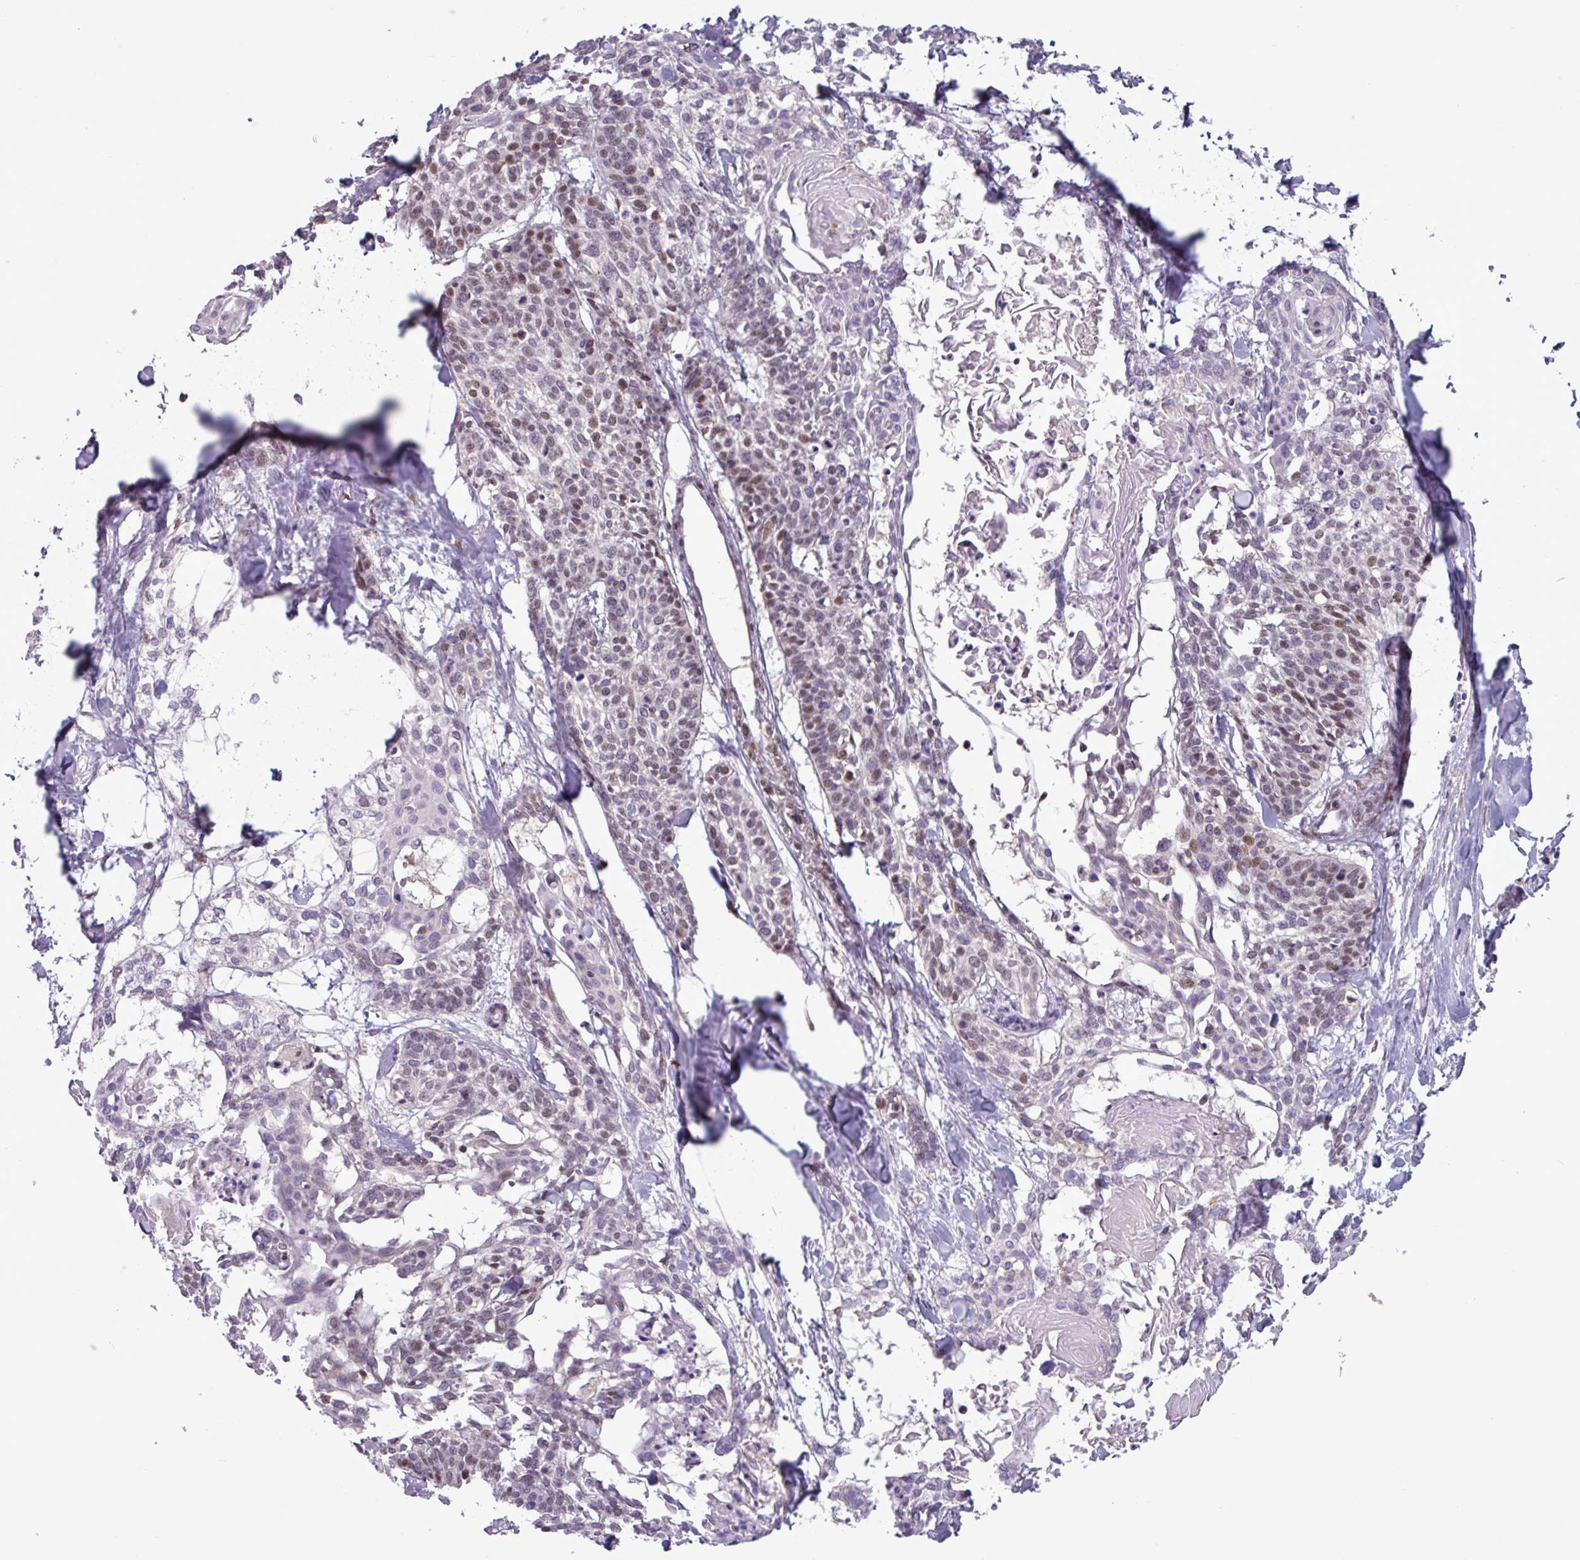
{"staining": {"intensity": "moderate", "quantity": "25%-75%", "location": "nuclear"}, "tissue": "cervical cancer", "cell_type": "Tumor cells", "image_type": "cancer", "snomed": [{"axis": "morphology", "description": "Squamous cell carcinoma, NOS"}, {"axis": "topography", "description": "Cervix"}], "caption": "Cervical cancer (squamous cell carcinoma) stained with DAB (3,3'-diaminobenzidine) immunohistochemistry (IHC) reveals medium levels of moderate nuclear positivity in about 25%-75% of tumor cells.", "gene": "PRRX1", "patient": {"sex": "female", "age": 57}}